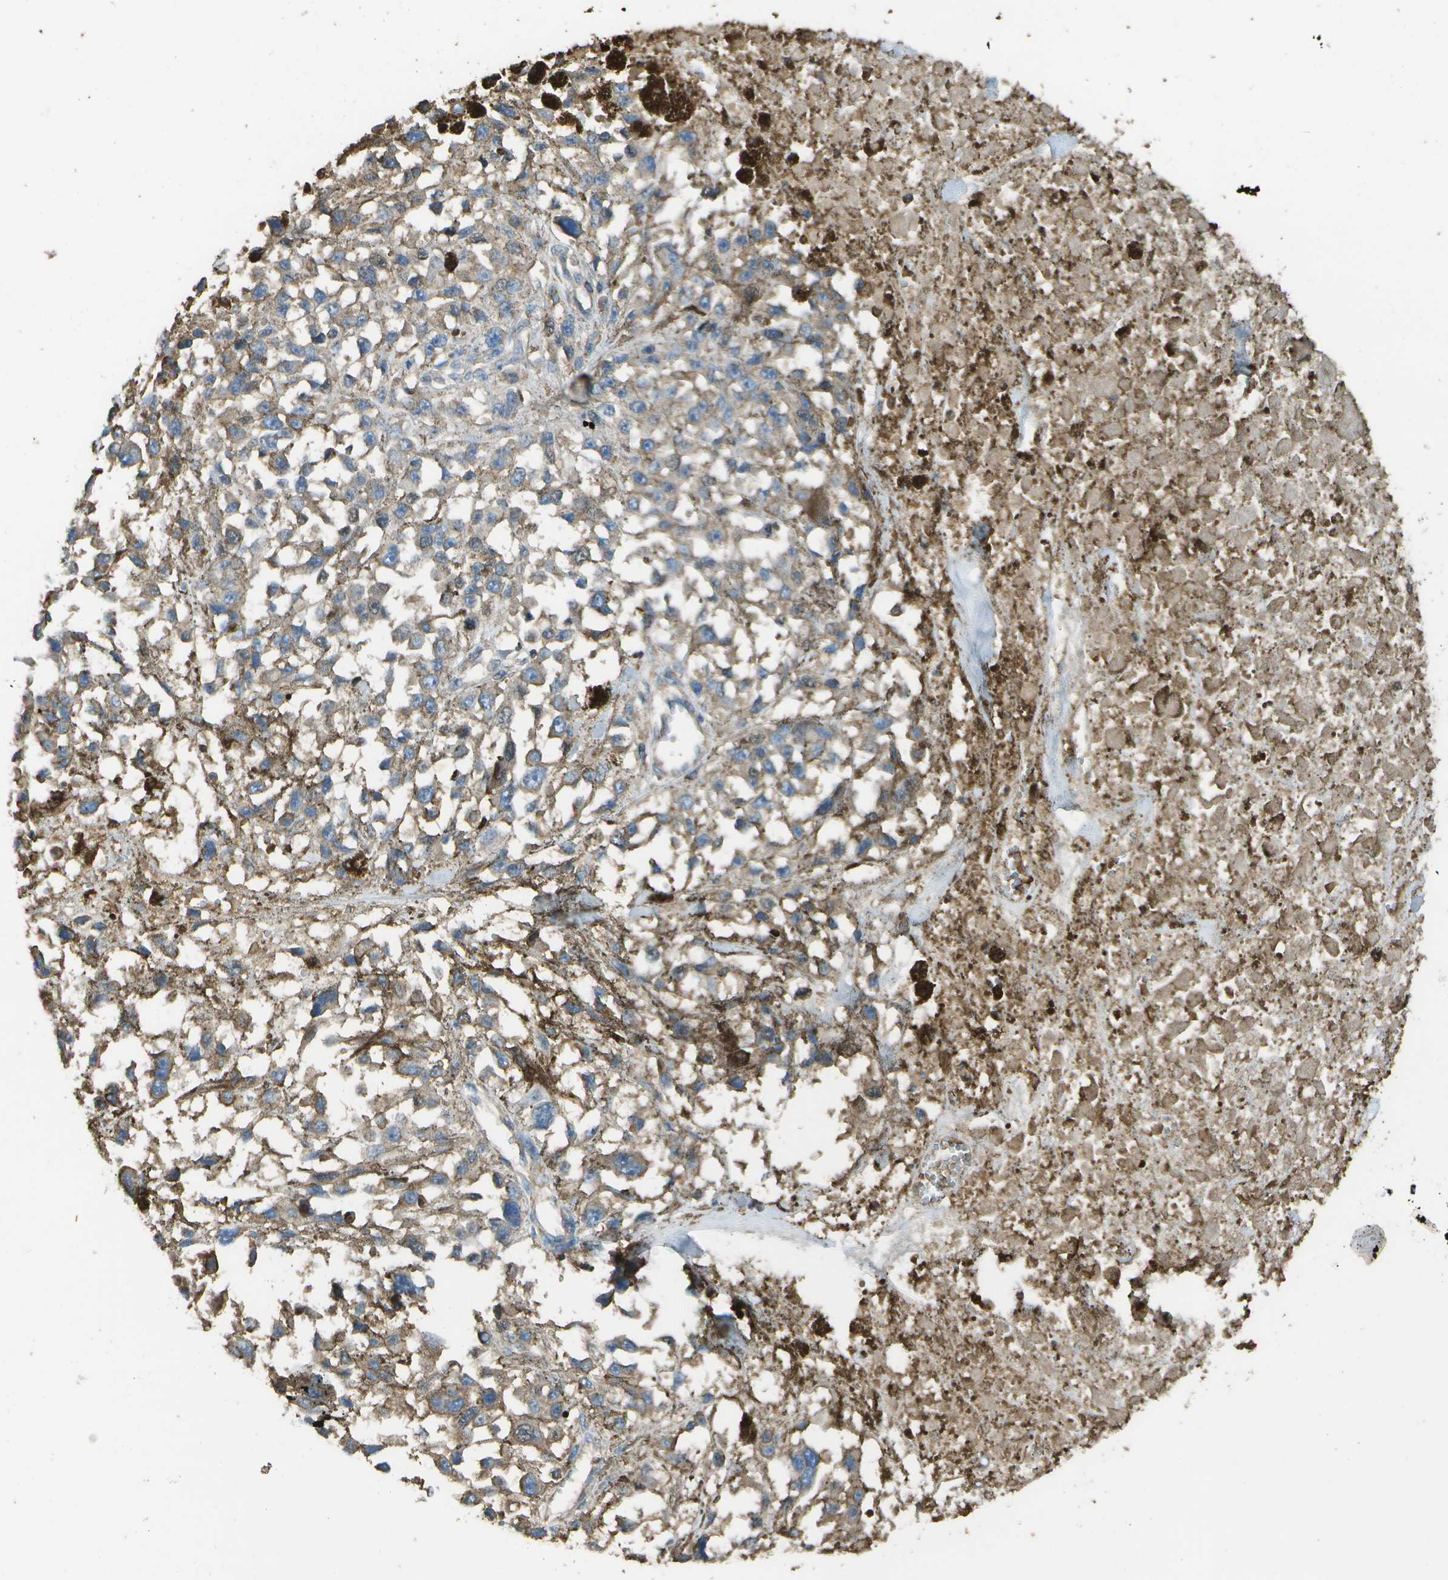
{"staining": {"intensity": "moderate", "quantity": ">75%", "location": "cytoplasmic/membranous"}, "tissue": "melanoma", "cell_type": "Tumor cells", "image_type": "cancer", "snomed": [{"axis": "morphology", "description": "Malignant melanoma, Metastatic site"}, {"axis": "topography", "description": "Lymph node"}], "caption": "Immunohistochemistry (IHC) micrograph of melanoma stained for a protein (brown), which exhibits medium levels of moderate cytoplasmic/membranous expression in approximately >75% of tumor cells.", "gene": "CYP4F11", "patient": {"sex": "male", "age": 59}}